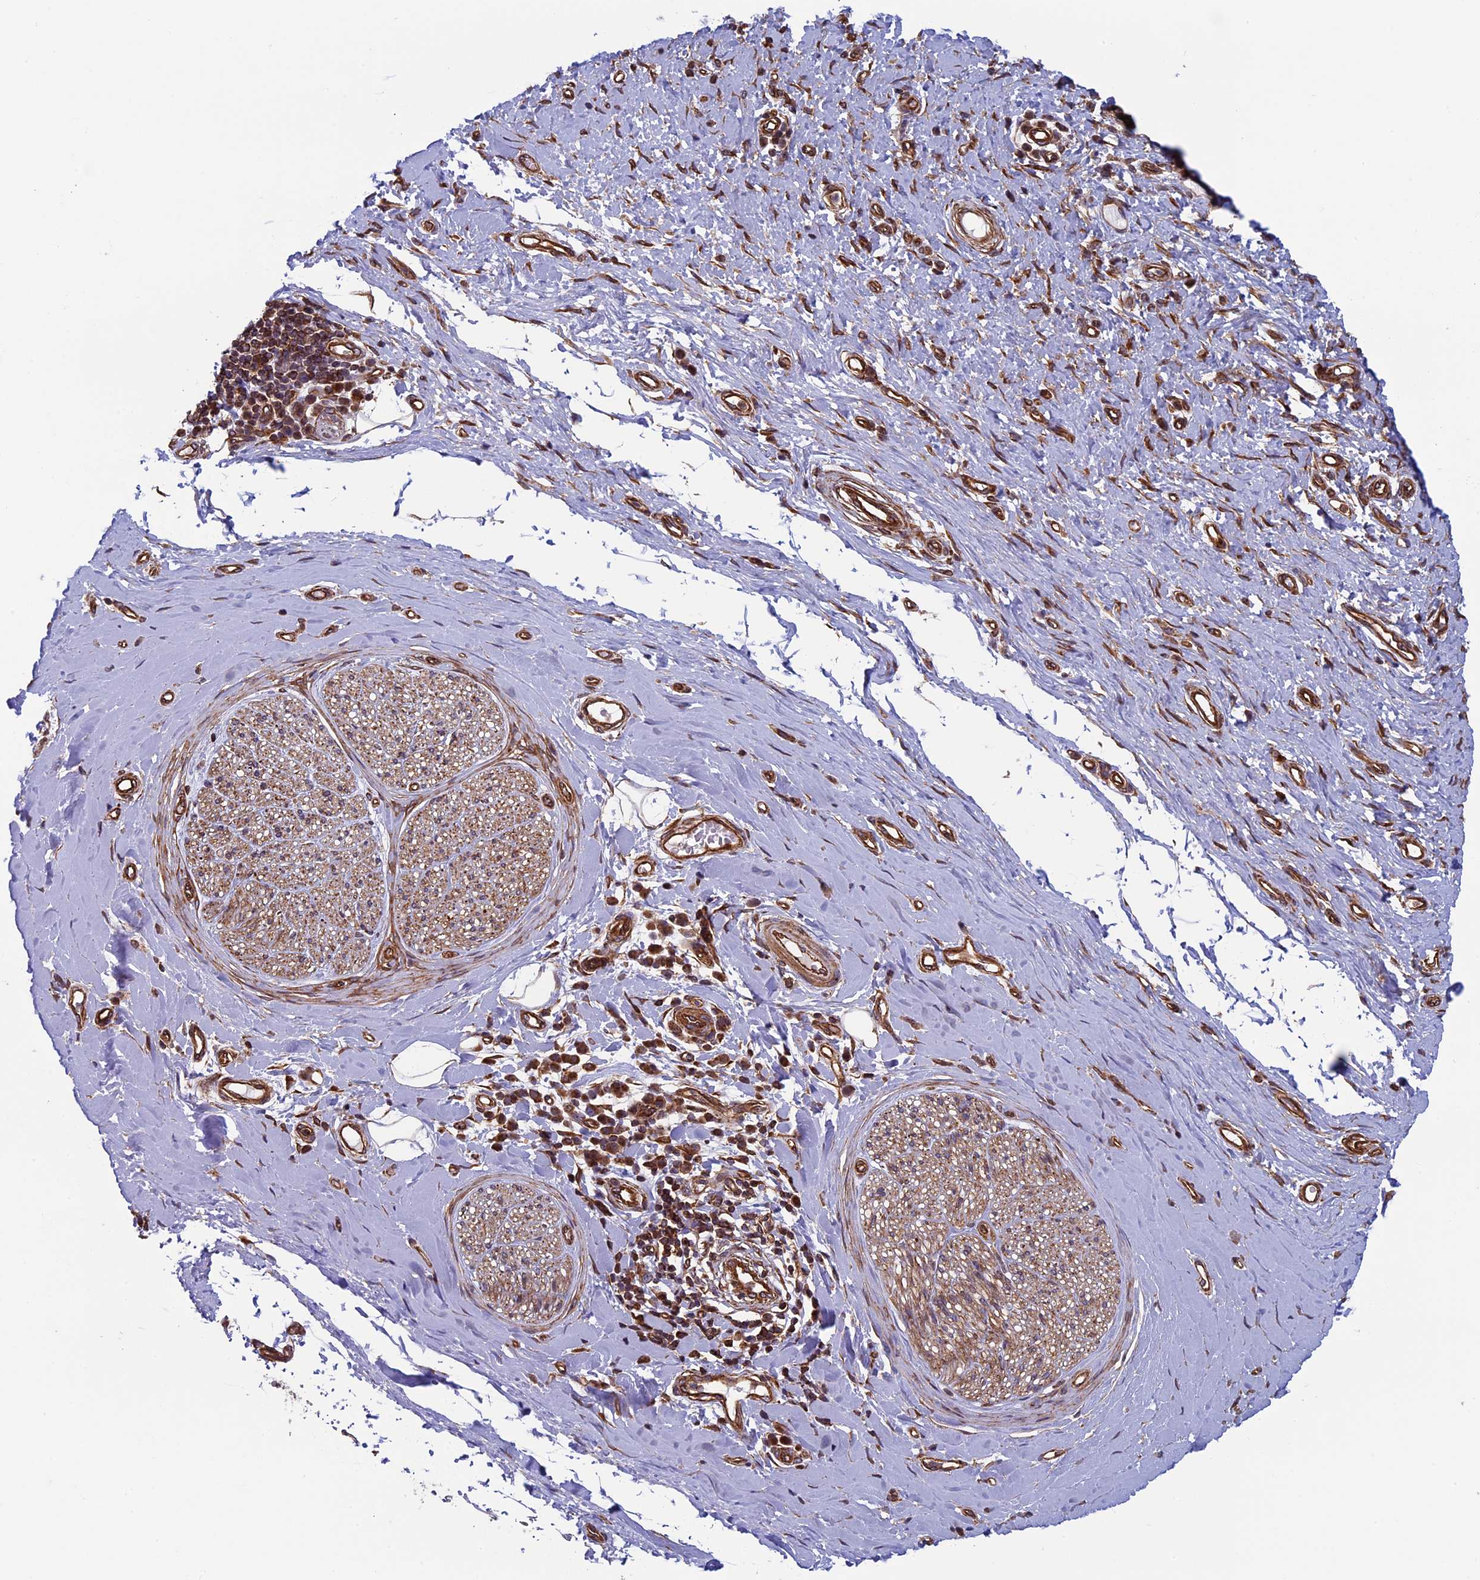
{"staining": {"intensity": "moderate", "quantity": ">75%", "location": "cytoplasmic/membranous"}, "tissue": "adipose tissue", "cell_type": "Adipocytes", "image_type": "normal", "snomed": [{"axis": "morphology", "description": "Normal tissue, NOS"}, {"axis": "morphology", "description": "Adenocarcinoma, NOS"}, {"axis": "topography", "description": "Esophagus"}, {"axis": "topography", "description": "Stomach, upper"}, {"axis": "topography", "description": "Peripheral nerve tissue"}], "caption": "Normal adipose tissue was stained to show a protein in brown. There is medium levels of moderate cytoplasmic/membranous expression in about >75% of adipocytes. (Brightfield microscopy of DAB IHC at high magnification).", "gene": "CCDC8", "patient": {"sex": "male", "age": 62}}